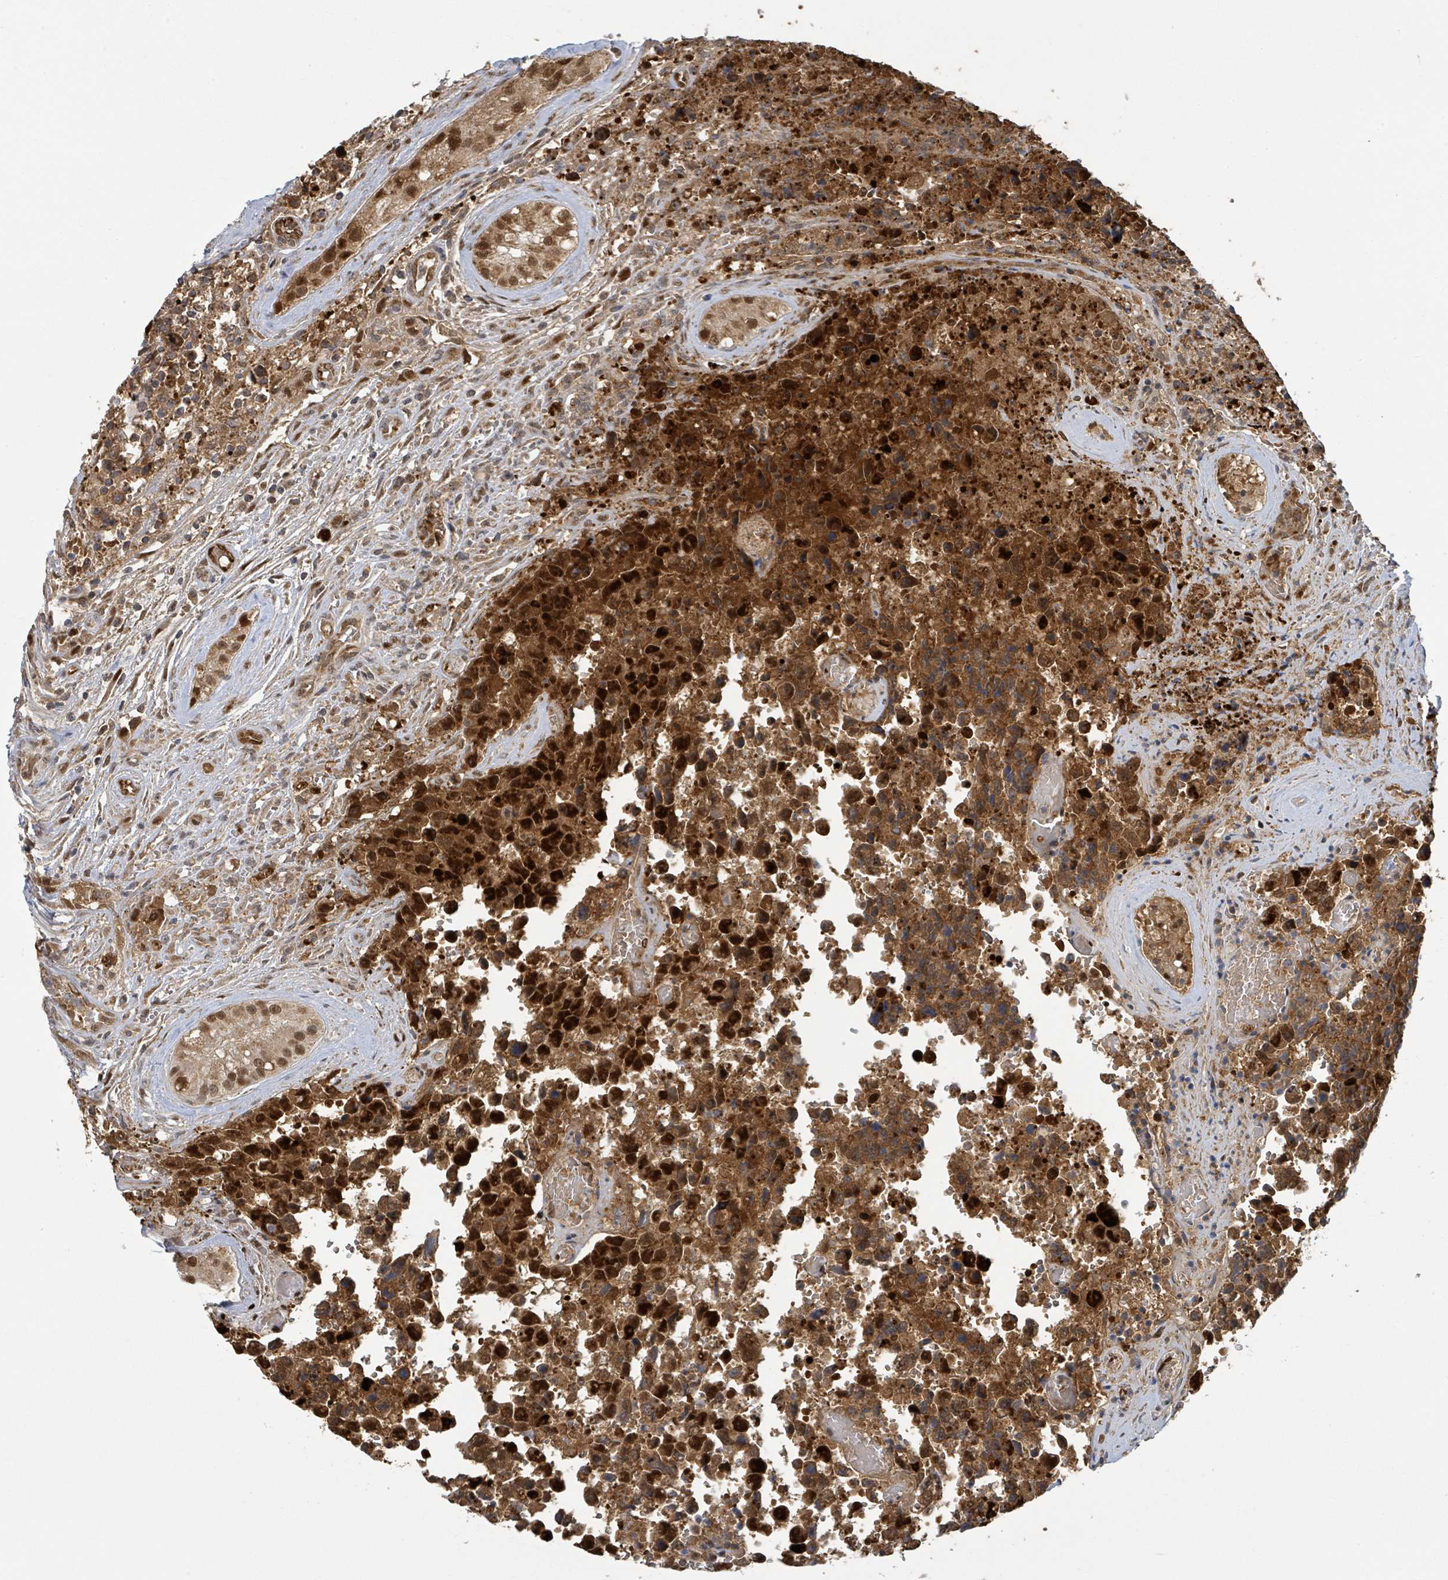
{"staining": {"intensity": "strong", "quantity": ">75%", "location": "cytoplasmic/membranous,nuclear"}, "tissue": "testis cancer", "cell_type": "Tumor cells", "image_type": "cancer", "snomed": [{"axis": "morphology", "description": "Normal tissue, NOS"}, {"axis": "morphology", "description": "Carcinoma, Embryonal, NOS"}, {"axis": "topography", "description": "Testis"}, {"axis": "topography", "description": "Epididymis"}], "caption": "Embryonal carcinoma (testis) tissue displays strong cytoplasmic/membranous and nuclear expression in approximately >75% of tumor cells, visualized by immunohistochemistry.", "gene": "PSMB7", "patient": {"sex": "male", "age": 25}}